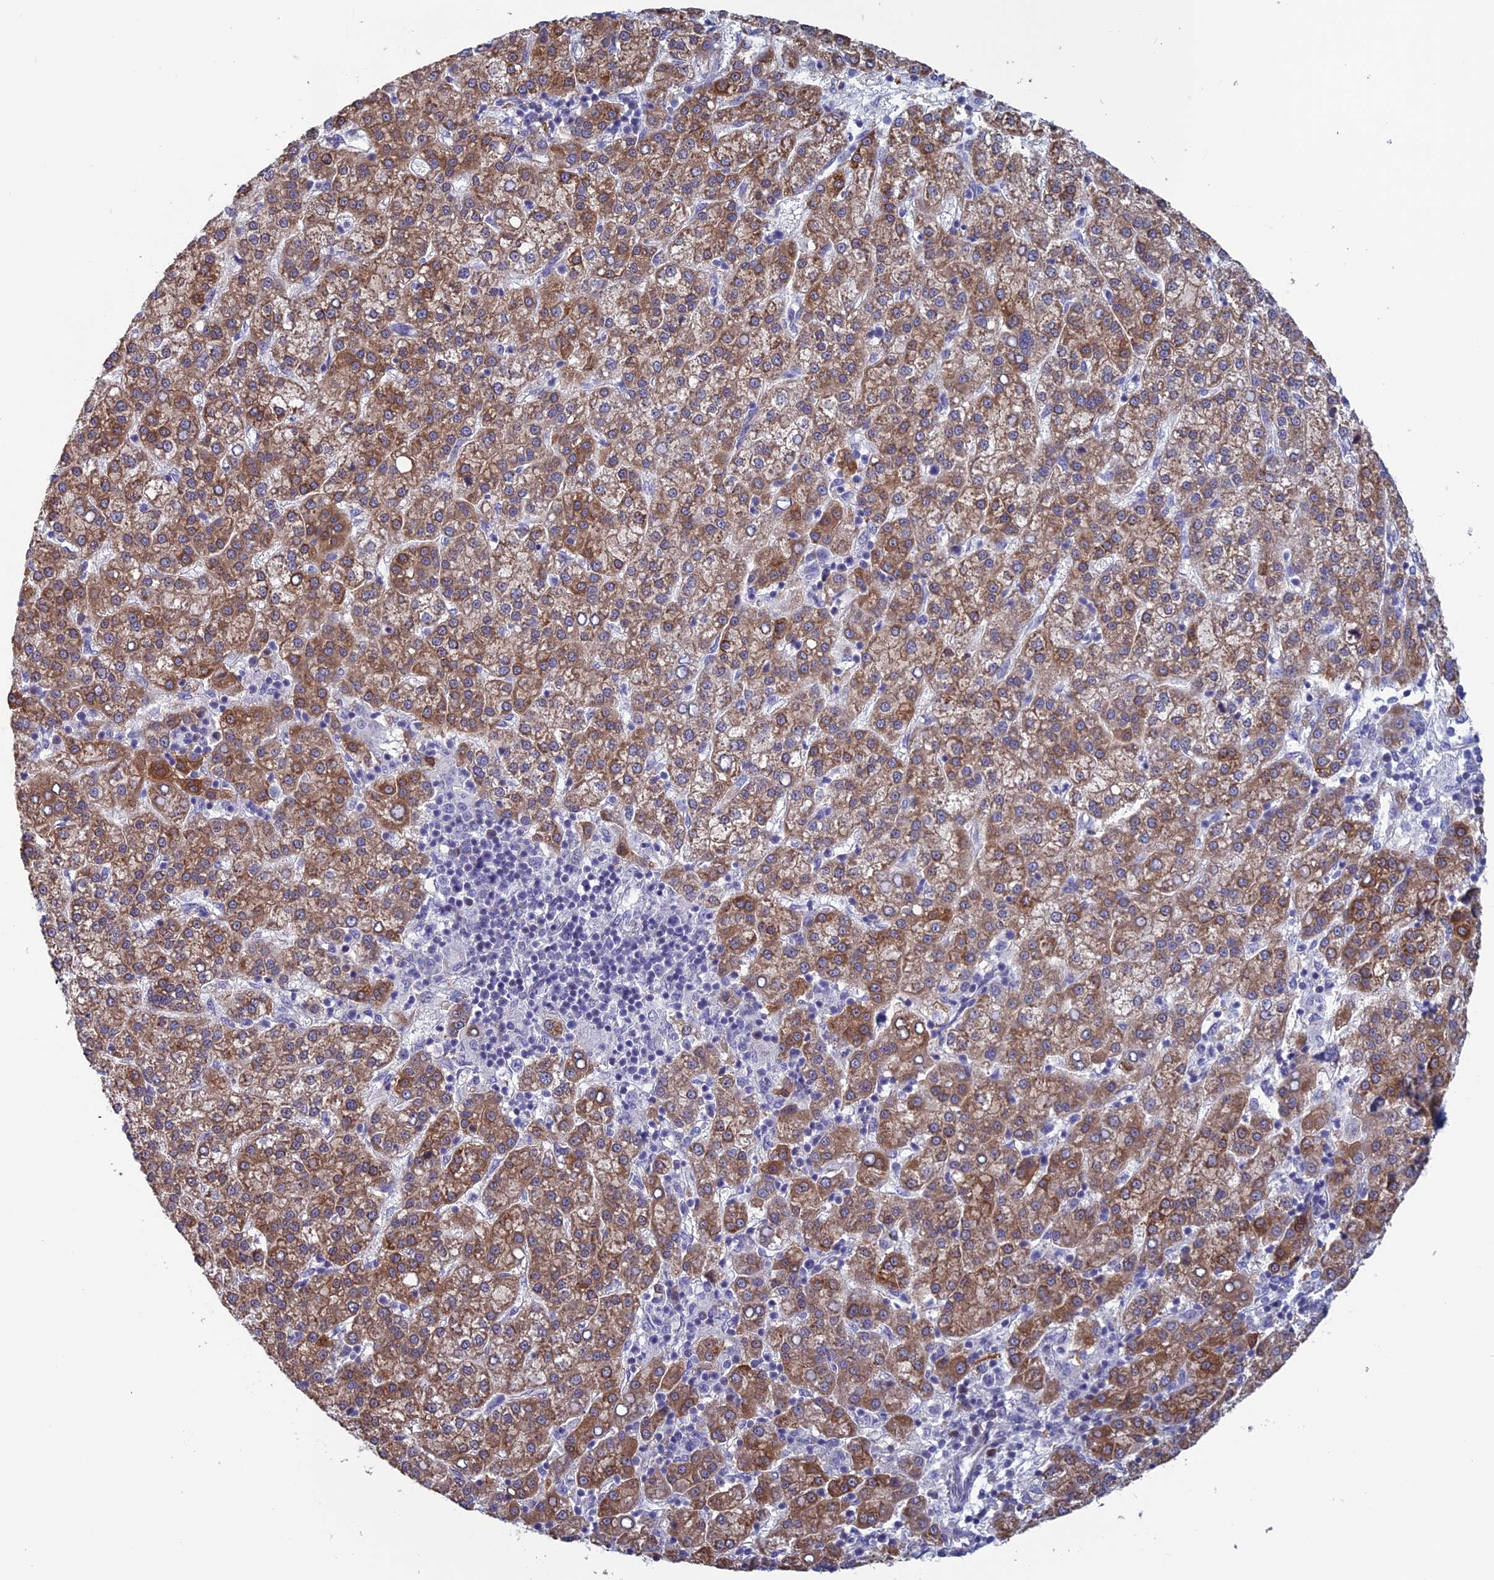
{"staining": {"intensity": "moderate", "quantity": "25%-75%", "location": "cytoplasmic/membranous"}, "tissue": "liver cancer", "cell_type": "Tumor cells", "image_type": "cancer", "snomed": [{"axis": "morphology", "description": "Carcinoma, Hepatocellular, NOS"}, {"axis": "topography", "description": "Liver"}], "caption": "Tumor cells show medium levels of moderate cytoplasmic/membranous staining in about 25%-75% of cells in human hepatocellular carcinoma (liver).", "gene": "BCL2L10", "patient": {"sex": "female", "age": 58}}